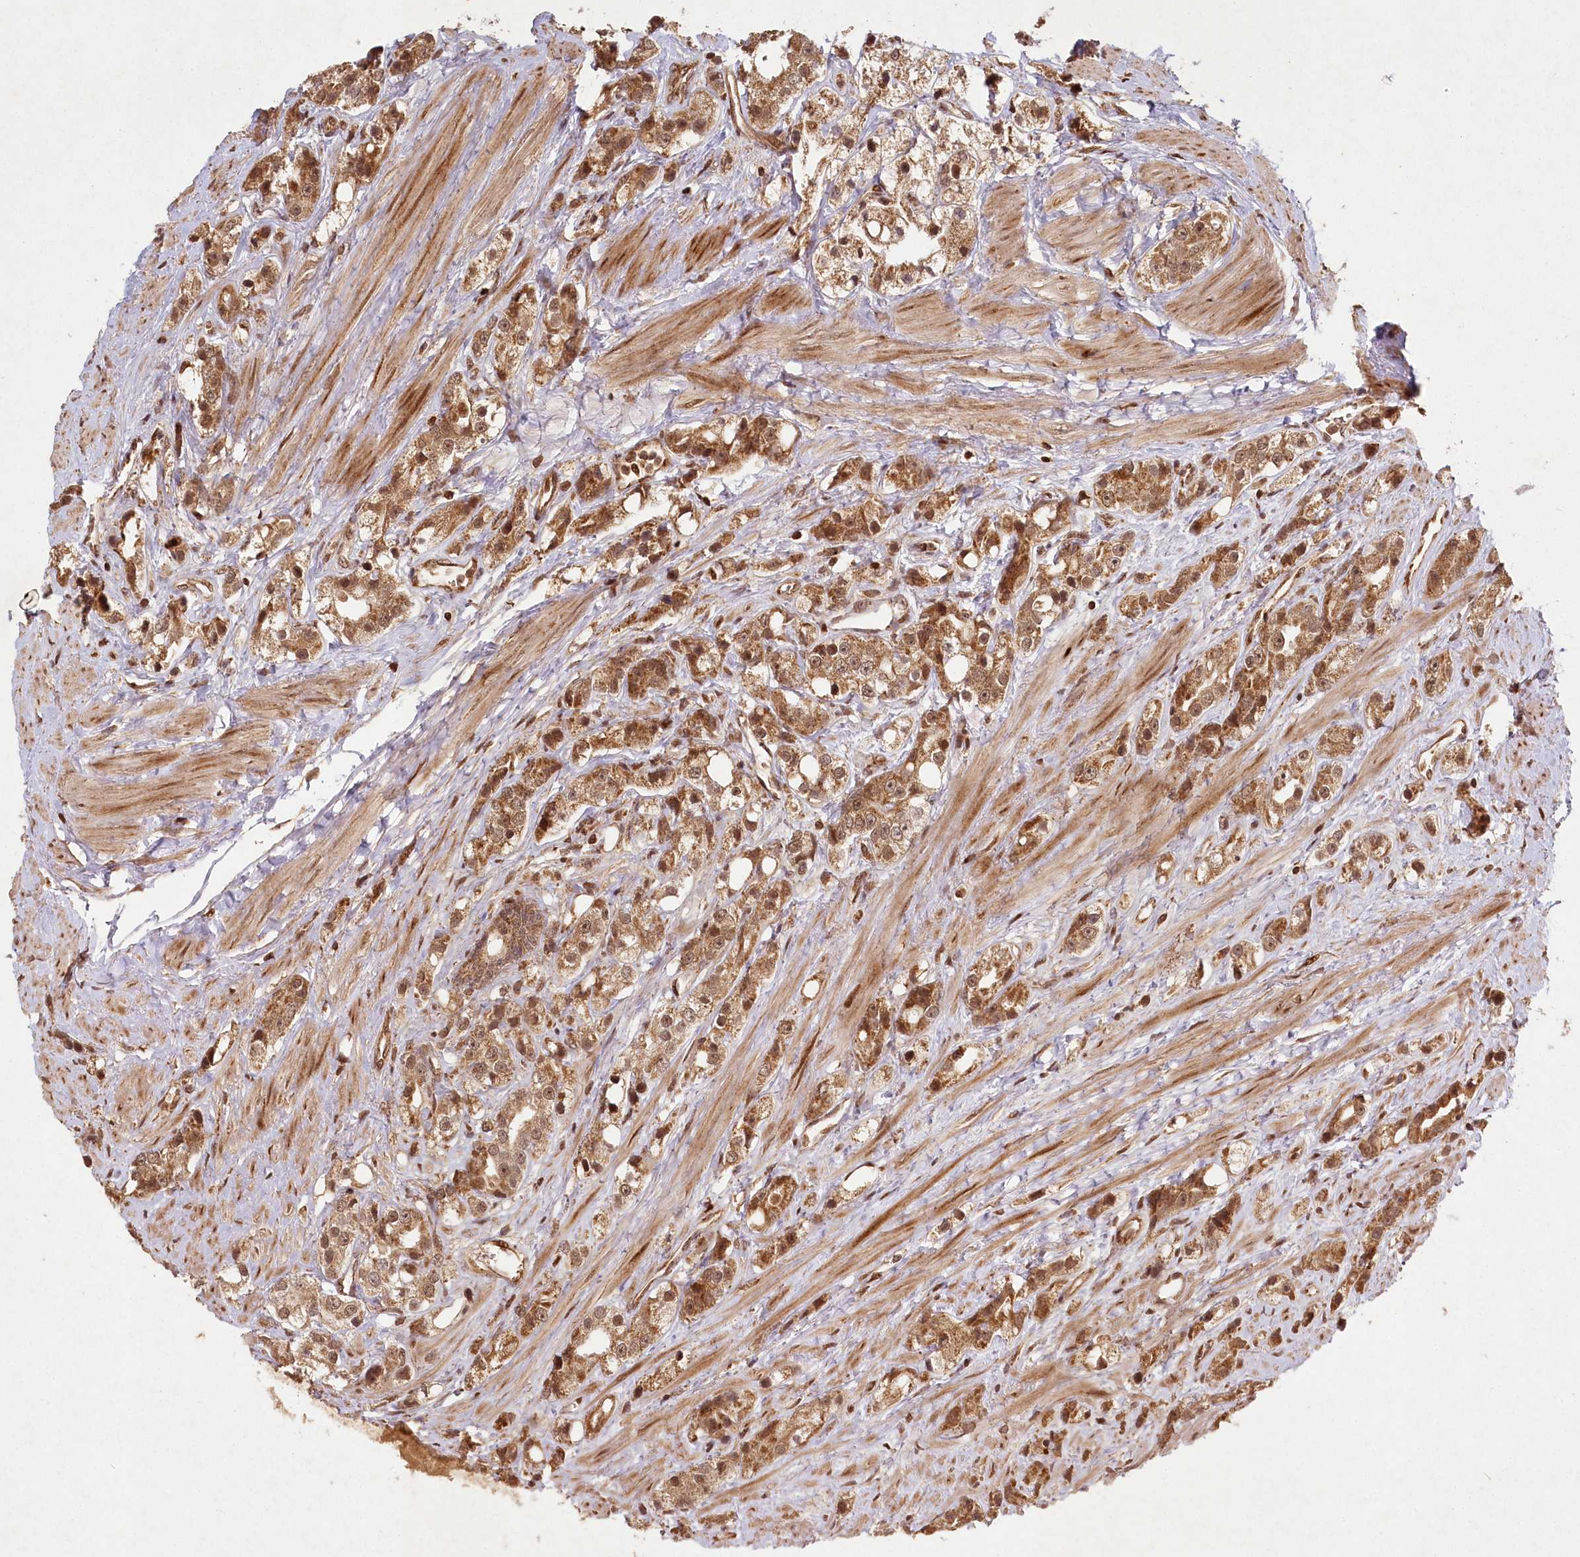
{"staining": {"intensity": "moderate", "quantity": ">75%", "location": "cytoplasmic/membranous,nuclear"}, "tissue": "prostate cancer", "cell_type": "Tumor cells", "image_type": "cancer", "snomed": [{"axis": "morphology", "description": "Adenocarcinoma, NOS"}, {"axis": "topography", "description": "Prostate"}], "caption": "Immunohistochemical staining of human prostate cancer (adenocarcinoma) reveals moderate cytoplasmic/membranous and nuclear protein expression in about >75% of tumor cells.", "gene": "MICU1", "patient": {"sex": "male", "age": 79}}